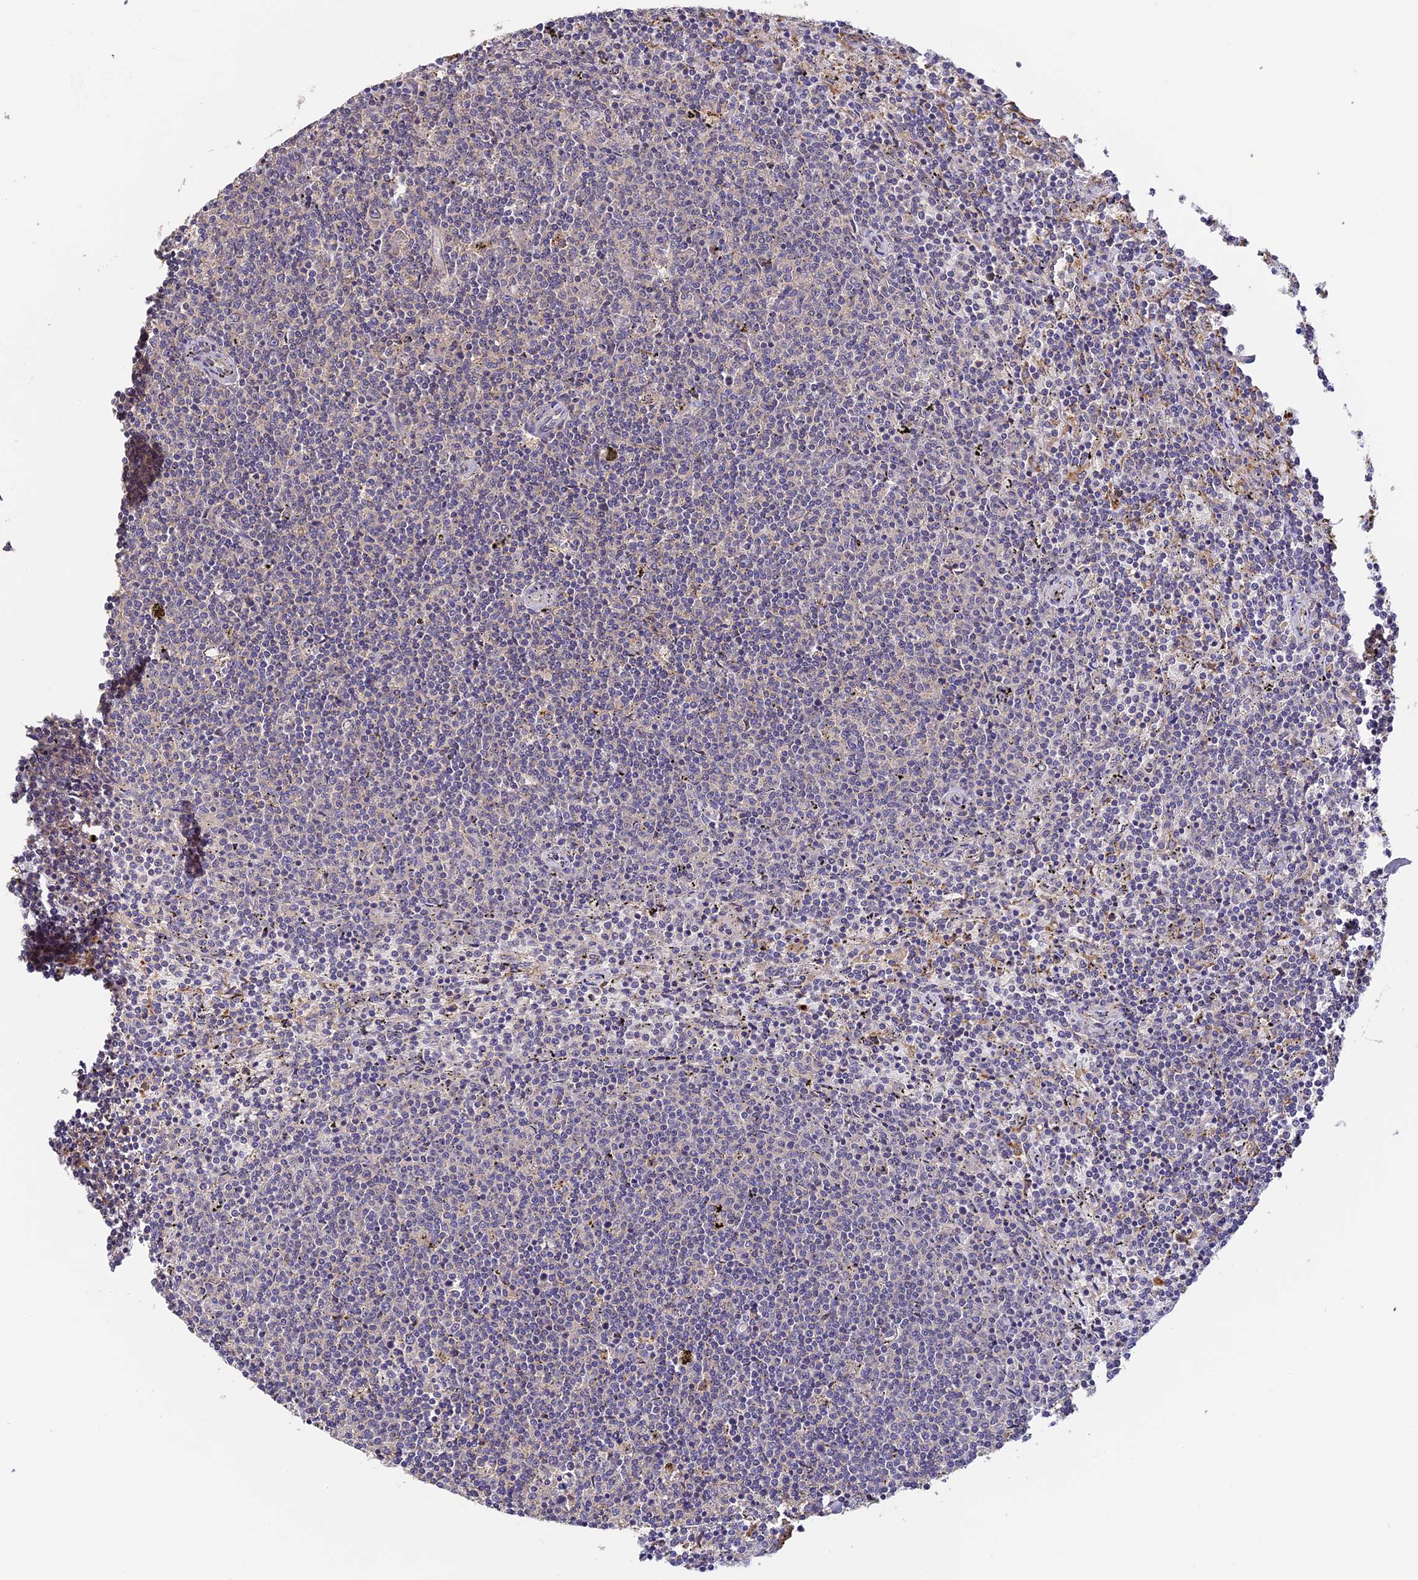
{"staining": {"intensity": "negative", "quantity": "none", "location": "none"}, "tissue": "lymphoma", "cell_type": "Tumor cells", "image_type": "cancer", "snomed": [{"axis": "morphology", "description": "Malignant lymphoma, non-Hodgkin's type, Low grade"}, {"axis": "topography", "description": "Spleen"}], "caption": "This is an immunohistochemistry histopathology image of lymphoma. There is no expression in tumor cells.", "gene": "YAE1", "patient": {"sex": "female", "age": 50}}